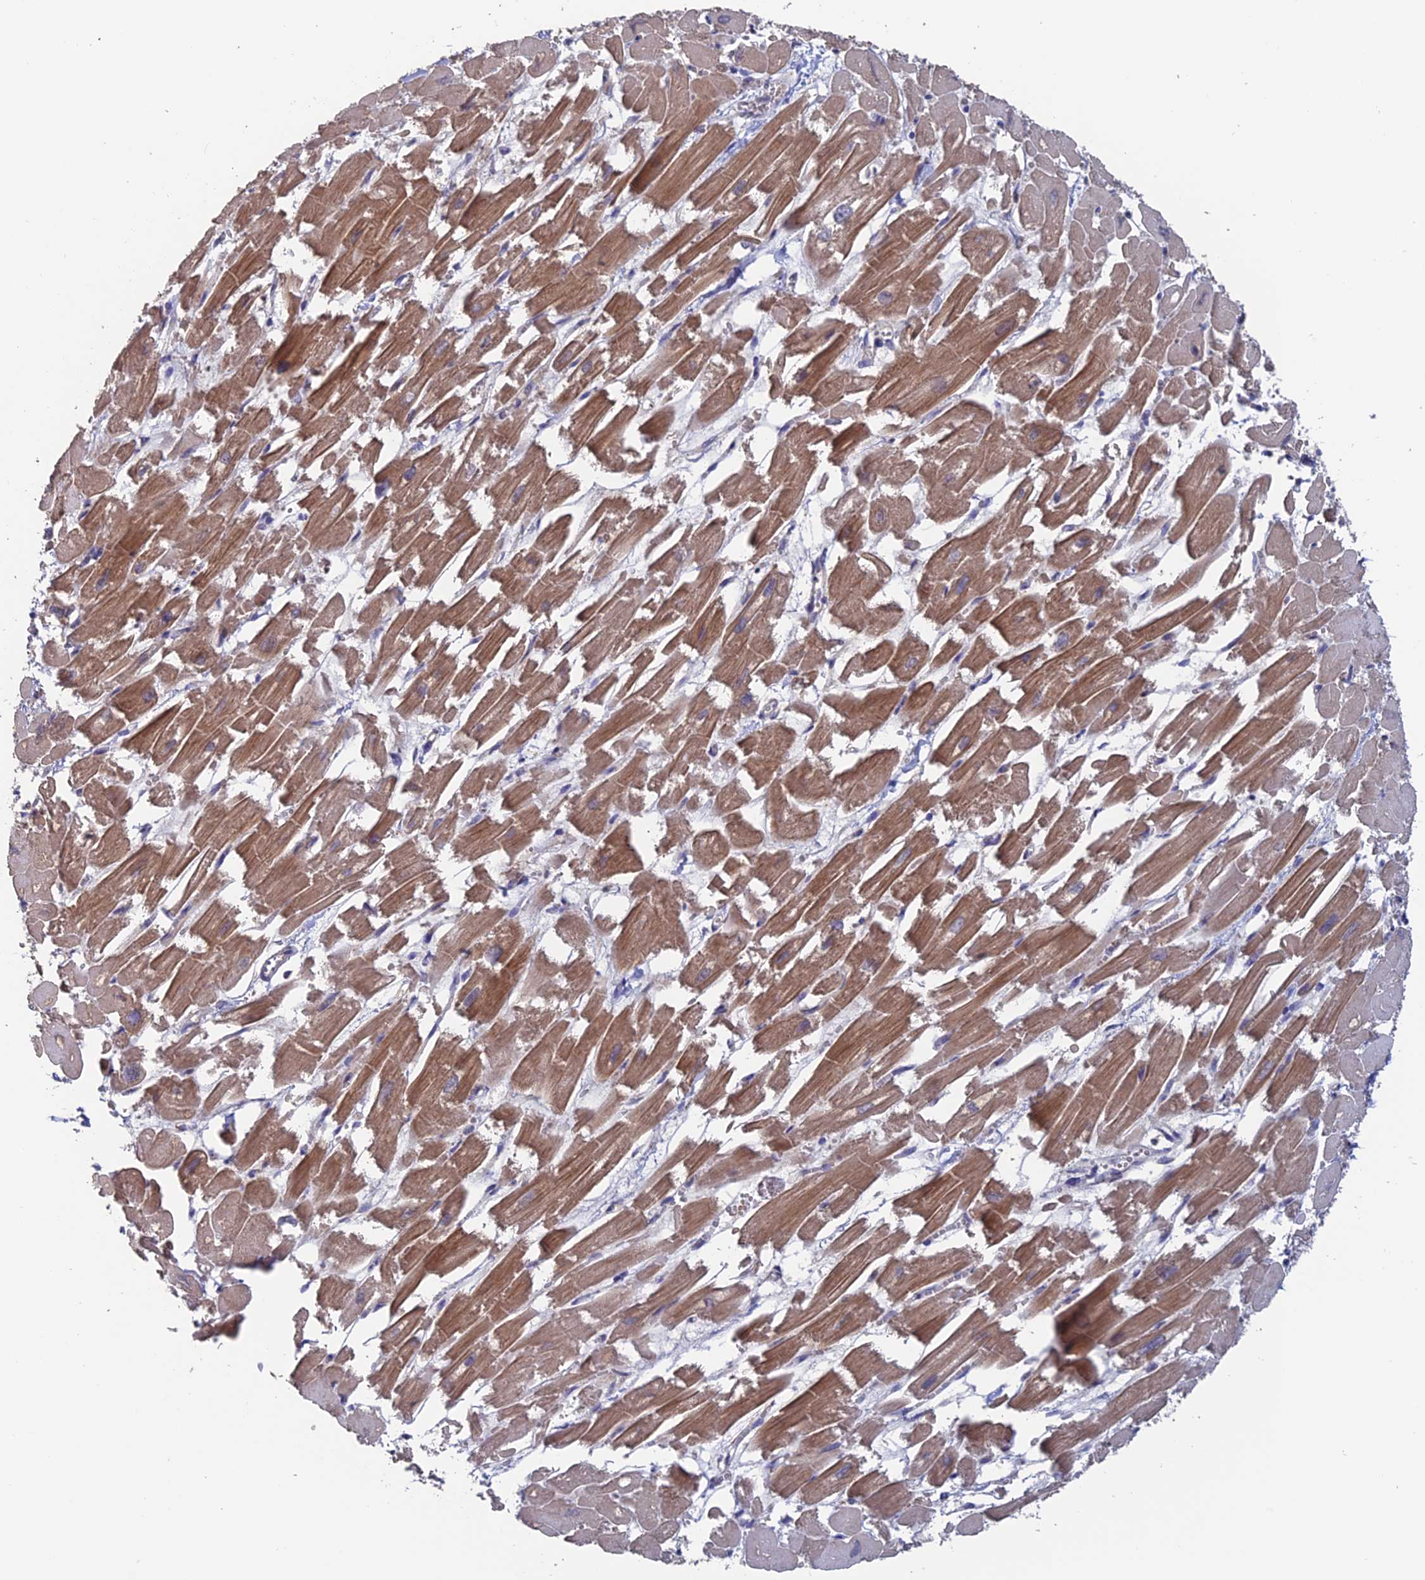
{"staining": {"intensity": "moderate", "quantity": "25%-75%", "location": "cytoplasmic/membranous"}, "tissue": "heart muscle", "cell_type": "Cardiomyocytes", "image_type": "normal", "snomed": [{"axis": "morphology", "description": "Normal tissue, NOS"}, {"axis": "topography", "description": "Heart"}], "caption": "This image displays IHC staining of benign human heart muscle, with medium moderate cytoplasmic/membranous positivity in about 25%-75% of cardiomyocytes.", "gene": "DTYMK", "patient": {"sex": "male", "age": 54}}